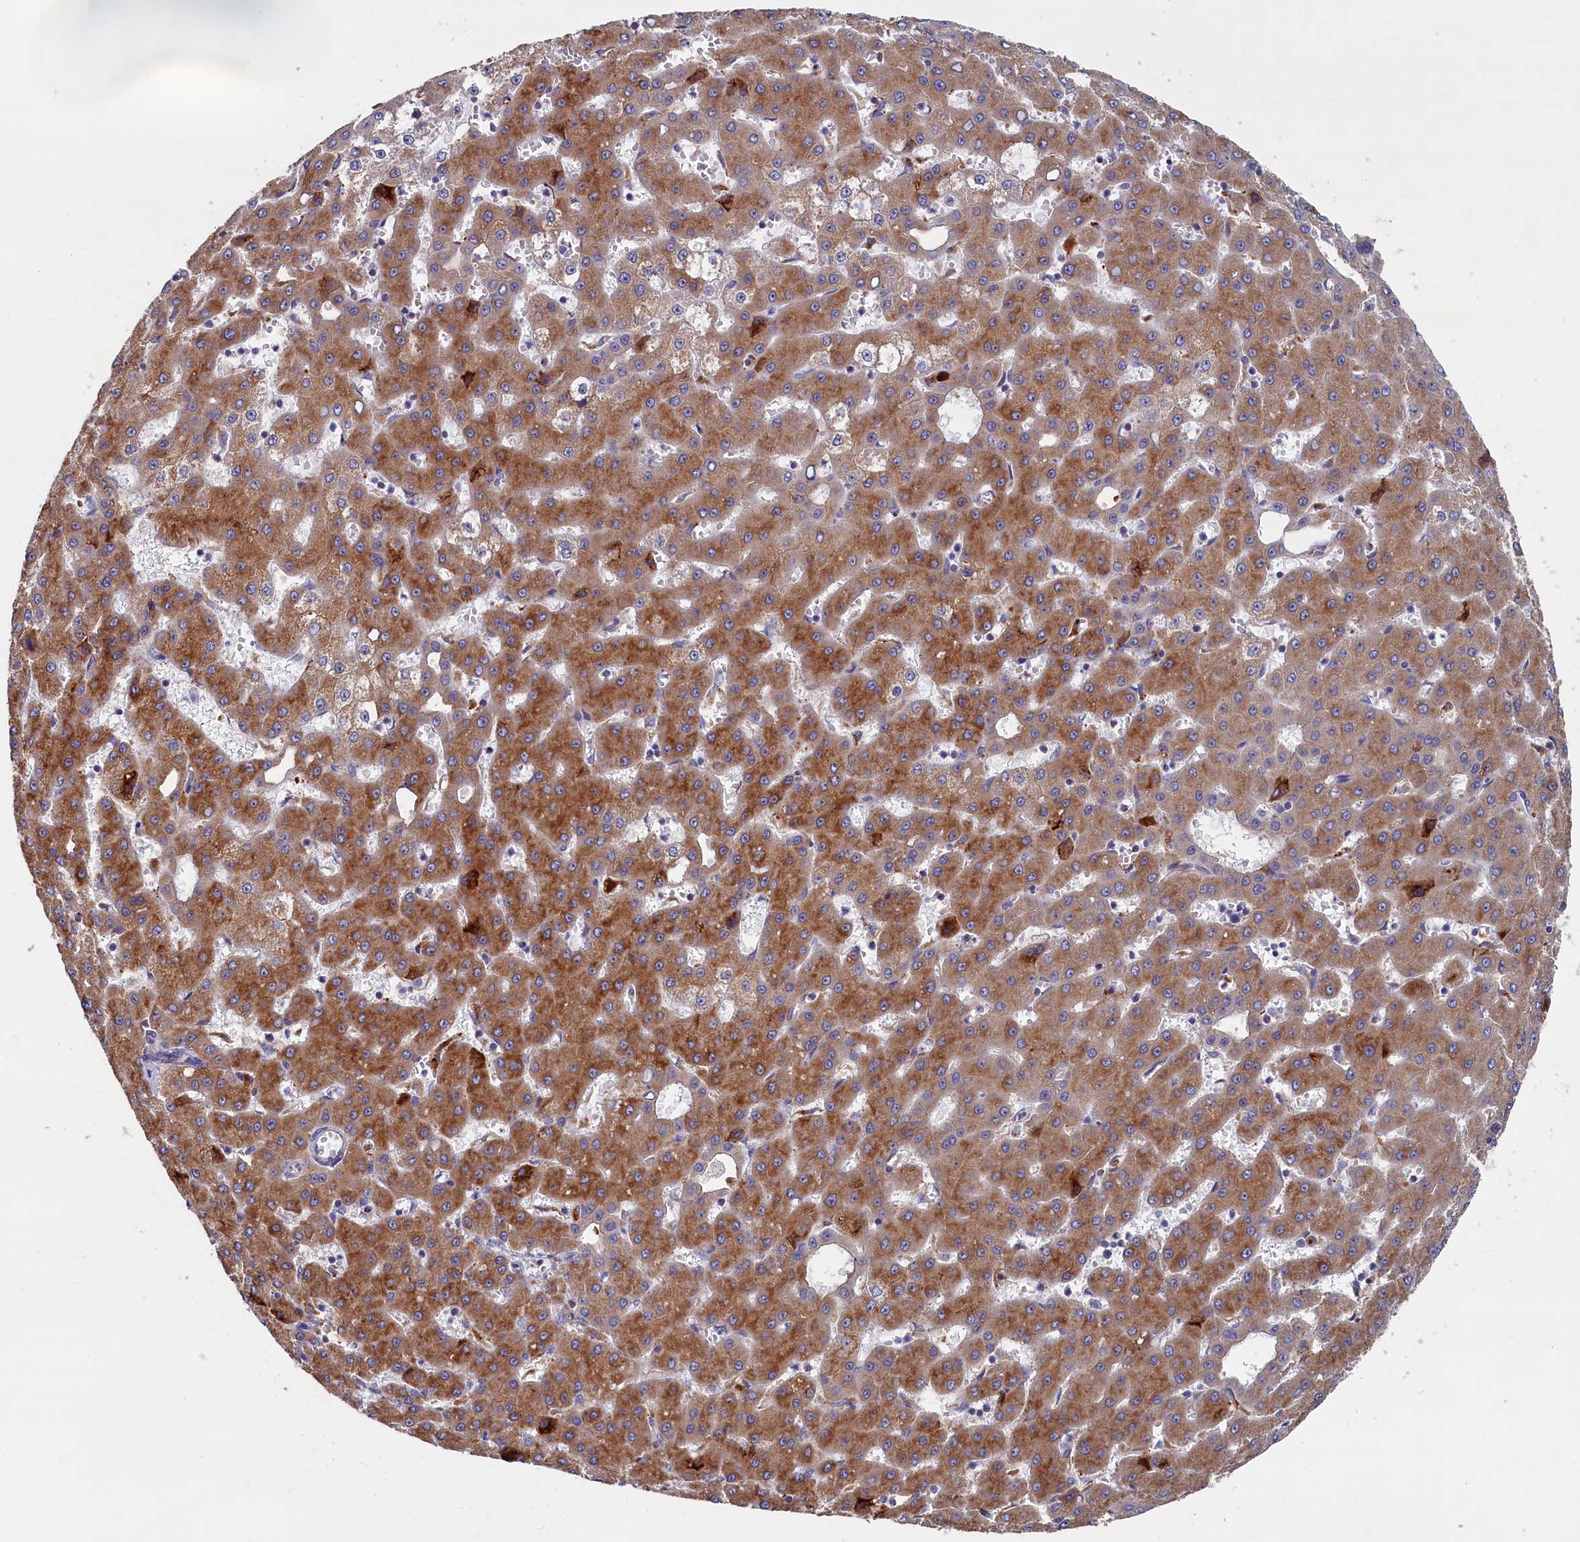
{"staining": {"intensity": "moderate", "quantity": ">75%", "location": "cytoplasmic/membranous"}, "tissue": "liver cancer", "cell_type": "Tumor cells", "image_type": "cancer", "snomed": [{"axis": "morphology", "description": "Carcinoma, Hepatocellular, NOS"}, {"axis": "topography", "description": "Liver"}], "caption": "IHC staining of liver cancer, which demonstrates medium levels of moderate cytoplasmic/membranous positivity in approximately >75% of tumor cells indicating moderate cytoplasmic/membranous protein expression. The staining was performed using DAB (3,3'-diaminobenzidine) (brown) for protein detection and nuclei were counterstained in hematoxylin (blue).", "gene": "NUDT7", "patient": {"sex": "male", "age": 47}}